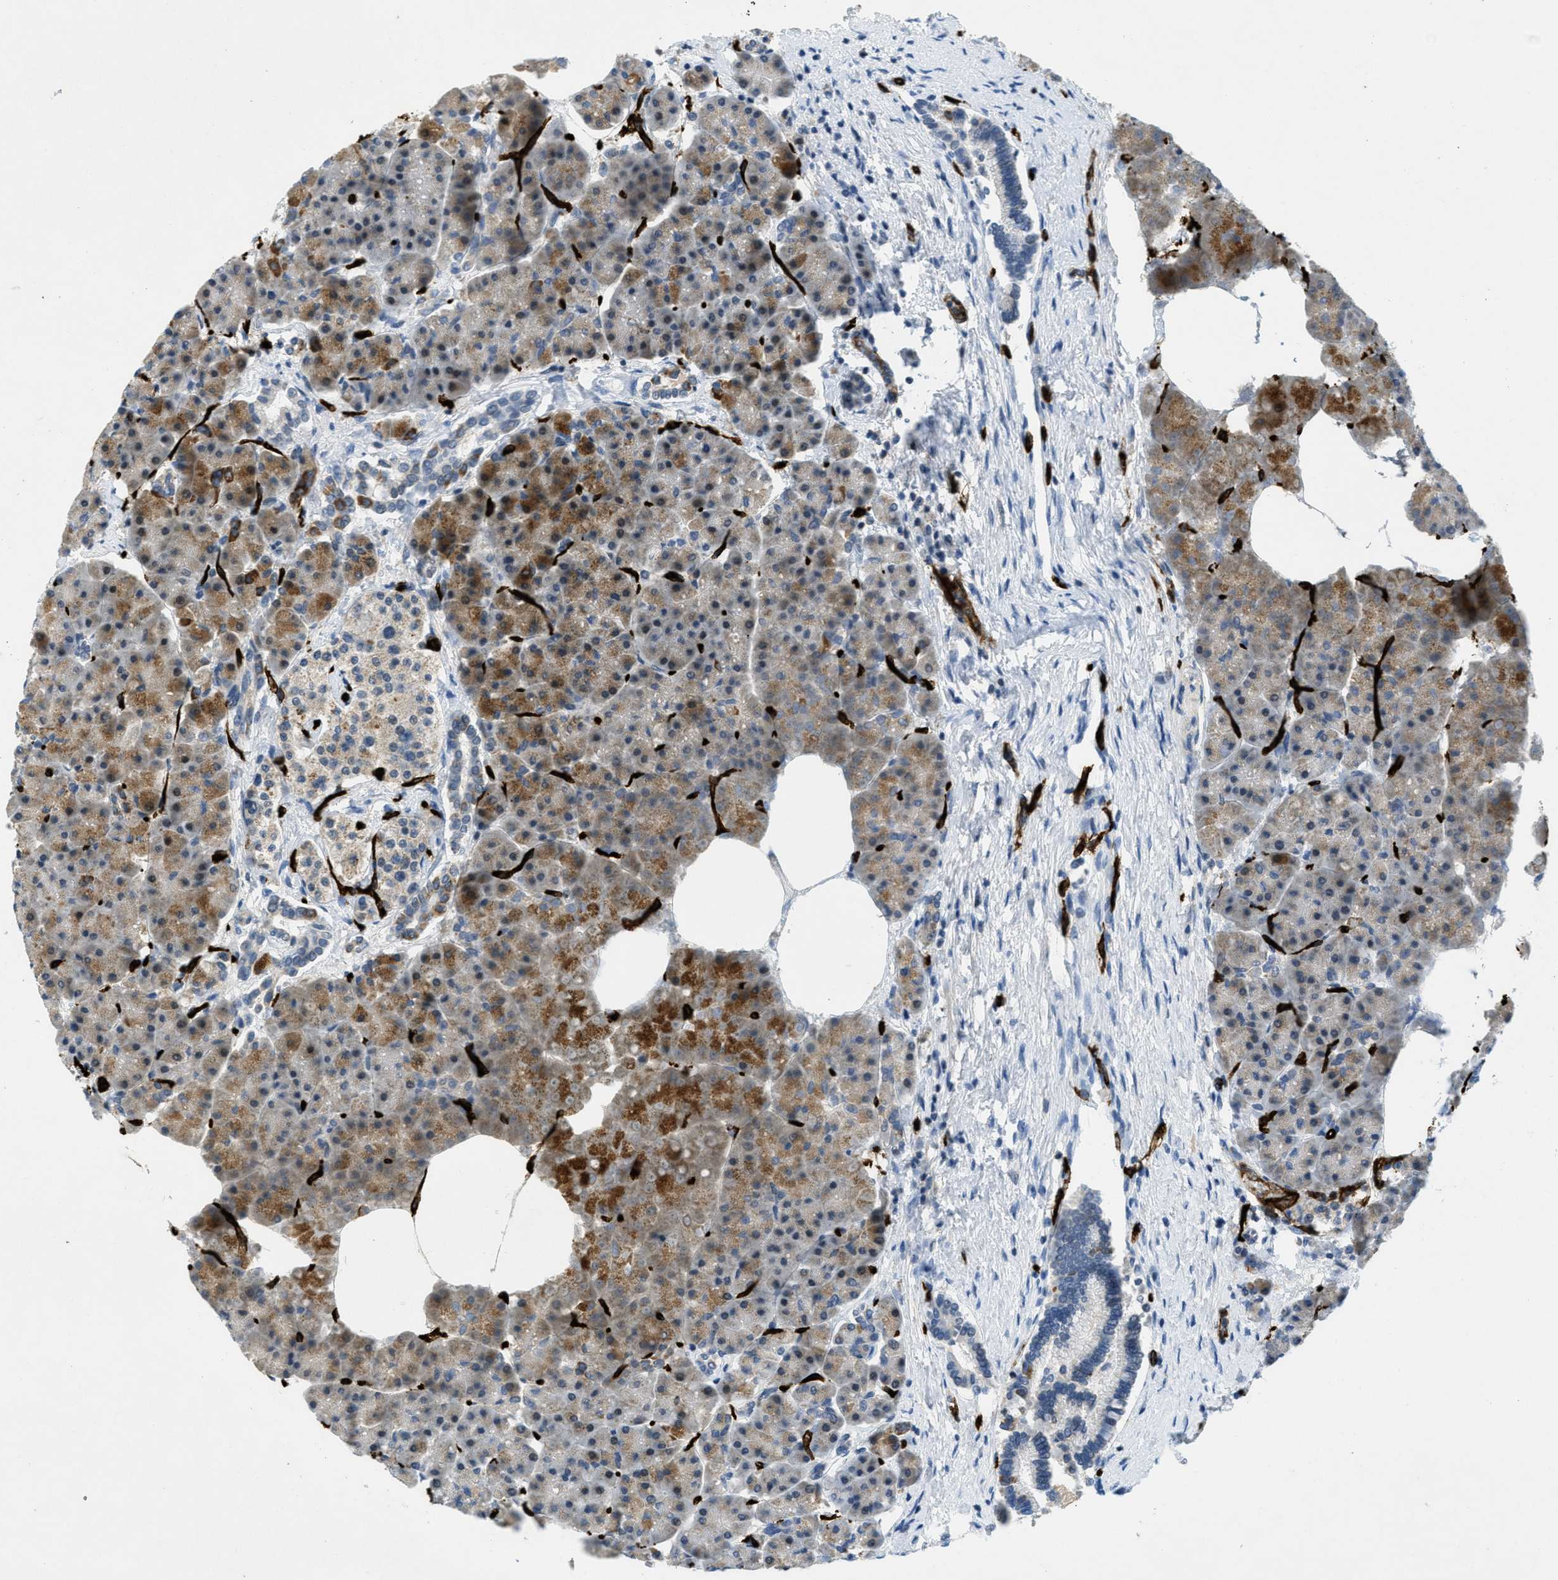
{"staining": {"intensity": "moderate", "quantity": "<25%", "location": "cytoplasmic/membranous"}, "tissue": "pancreas", "cell_type": "Exocrine glandular cells", "image_type": "normal", "snomed": [{"axis": "morphology", "description": "Normal tissue, NOS"}, {"axis": "topography", "description": "Pancreas"}], "caption": "Immunohistochemistry (IHC) image of unremarkable human pancreas stained for a protein (brown), which displays low levels of moderate cytoplasmic/membranous positivity in approximately <25% of exocrine glandular cells.", "gene": "SLCO2A1", "patient": {"sex": "female", "age": 70}}